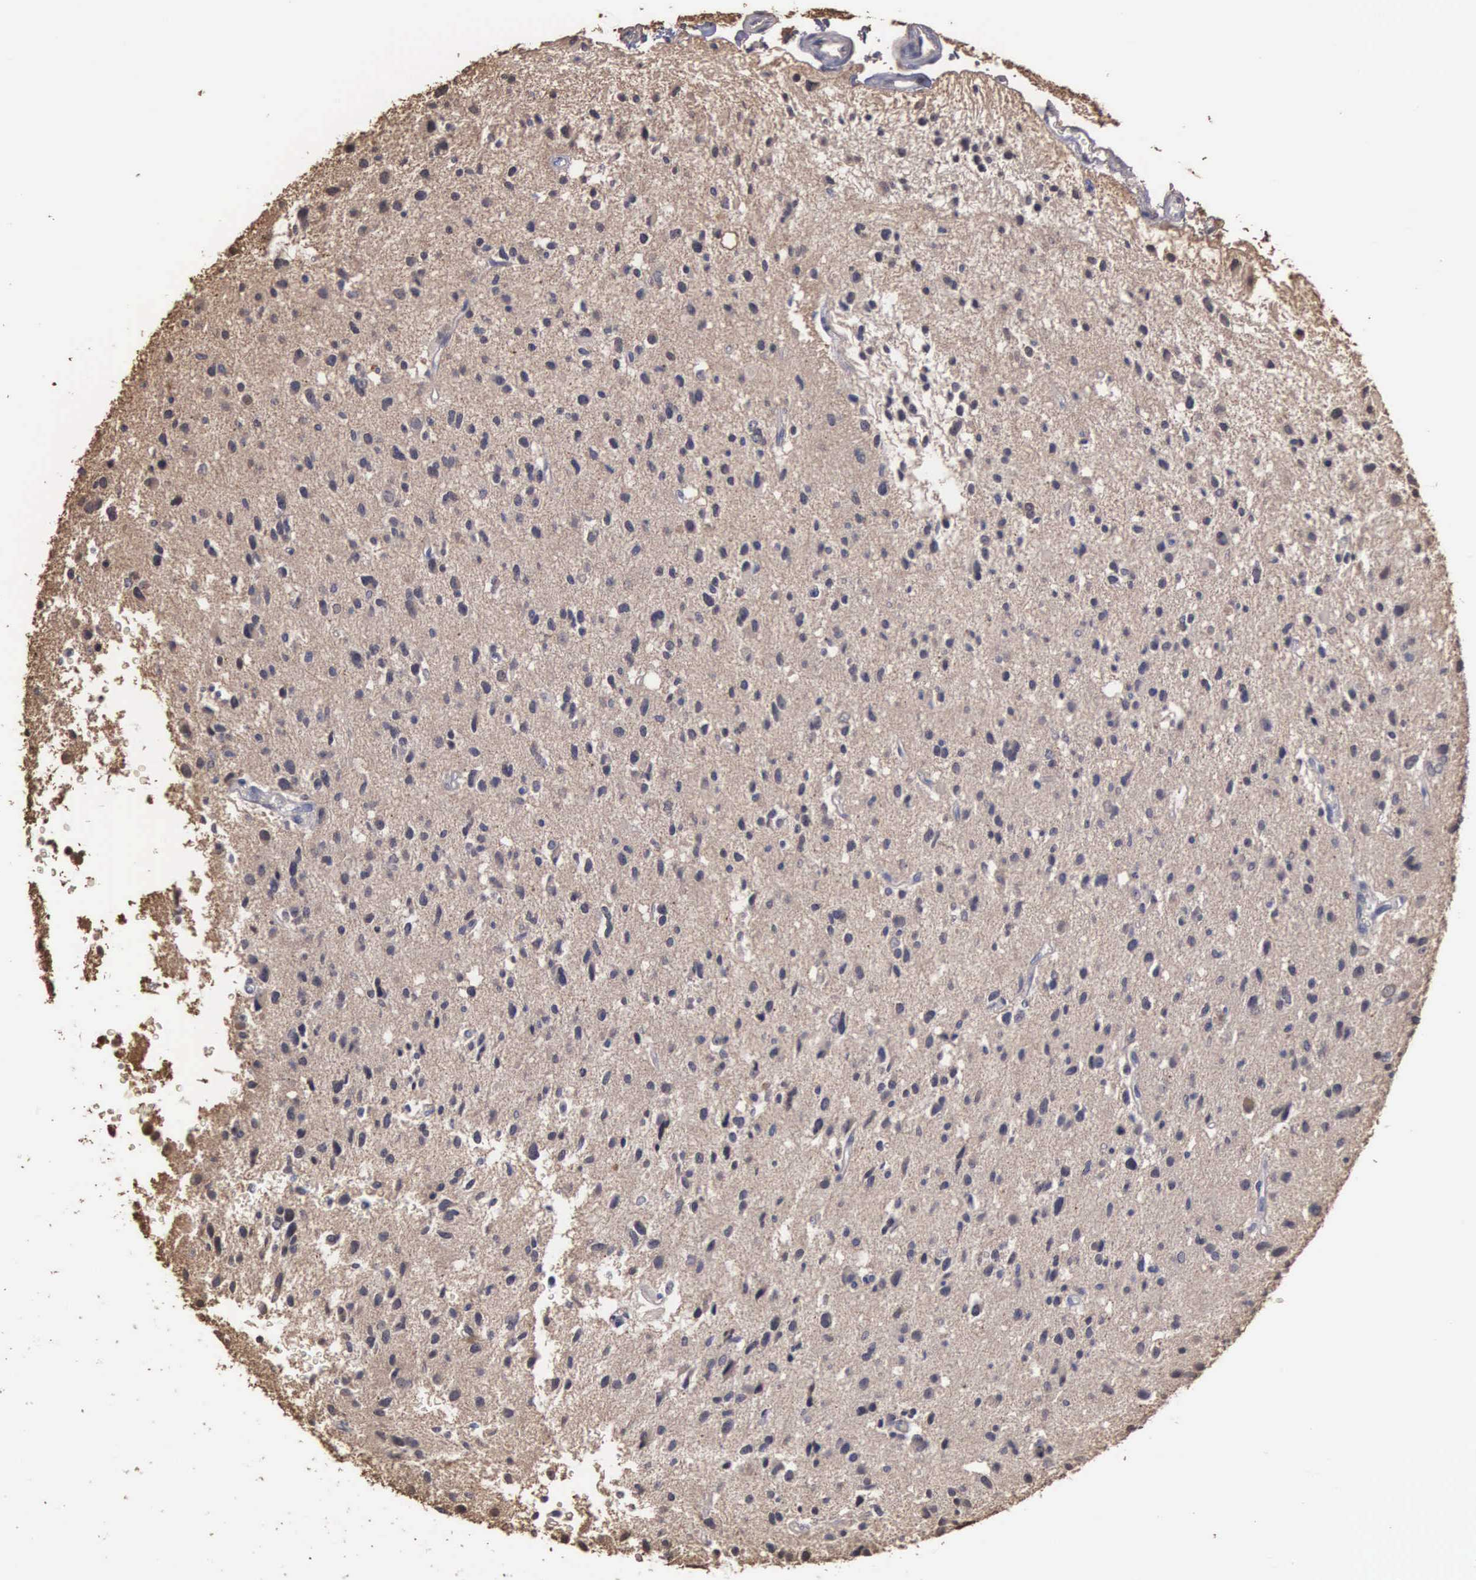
{"staining": {"intensity": "weak", "quantity": ">75%", "location": "cytoplasmic/membranous"}, "tissue": "glioma", "cell_type": "Tumor cells", "image_type": "cancer", "snomed": [{"axis": "morphology", "description": "Glioma, malignant, Low grade"}, {"axis": "topography", "description": "Brain"}], "caption": "Human glioma stained for a protein (brown) shows weak cytoplasmic/membranous positive positivity in approximately >75% of tumor cells.", "gene": "ENO3", "patient": {"sex": "female", "age": 46}}